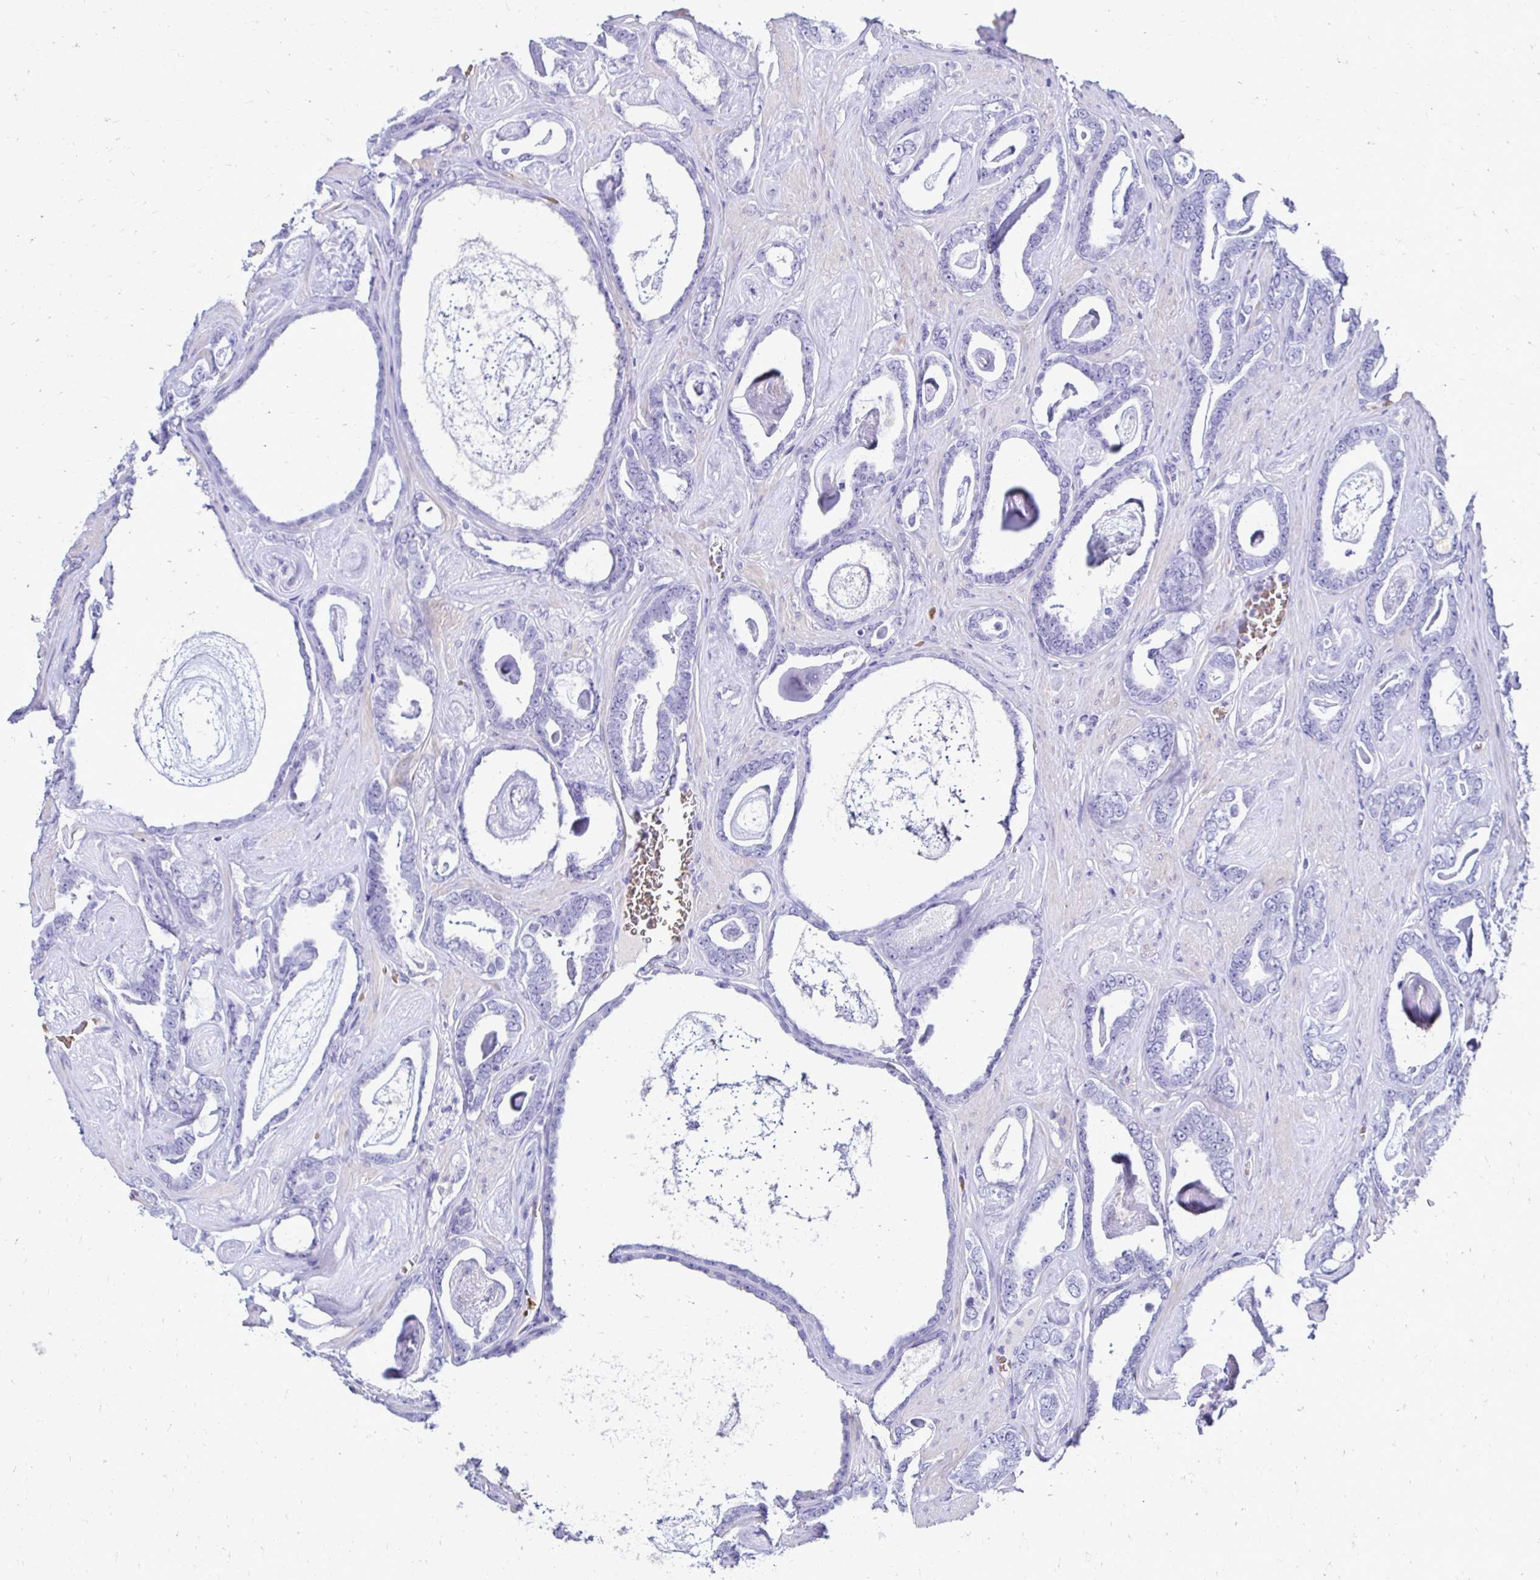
{"staining": {"intensity": "negative", "quantity": "none", "location": "none"}, "tissue": "prostate cancer", "cell_type": "Tumor cells", "image_type": "cancer", "snomed": [{"axis": "morphology", "description": "Adenocarcinoma, High grade"}, {"axis": "topography", "description": "Prostate"}], "caption": "There is no significant staining in tumor cells of high-grade adenocarcinoma (prostate).", "gene": "RHBDL3", "patient": {"sex": "male", "age": 63}}